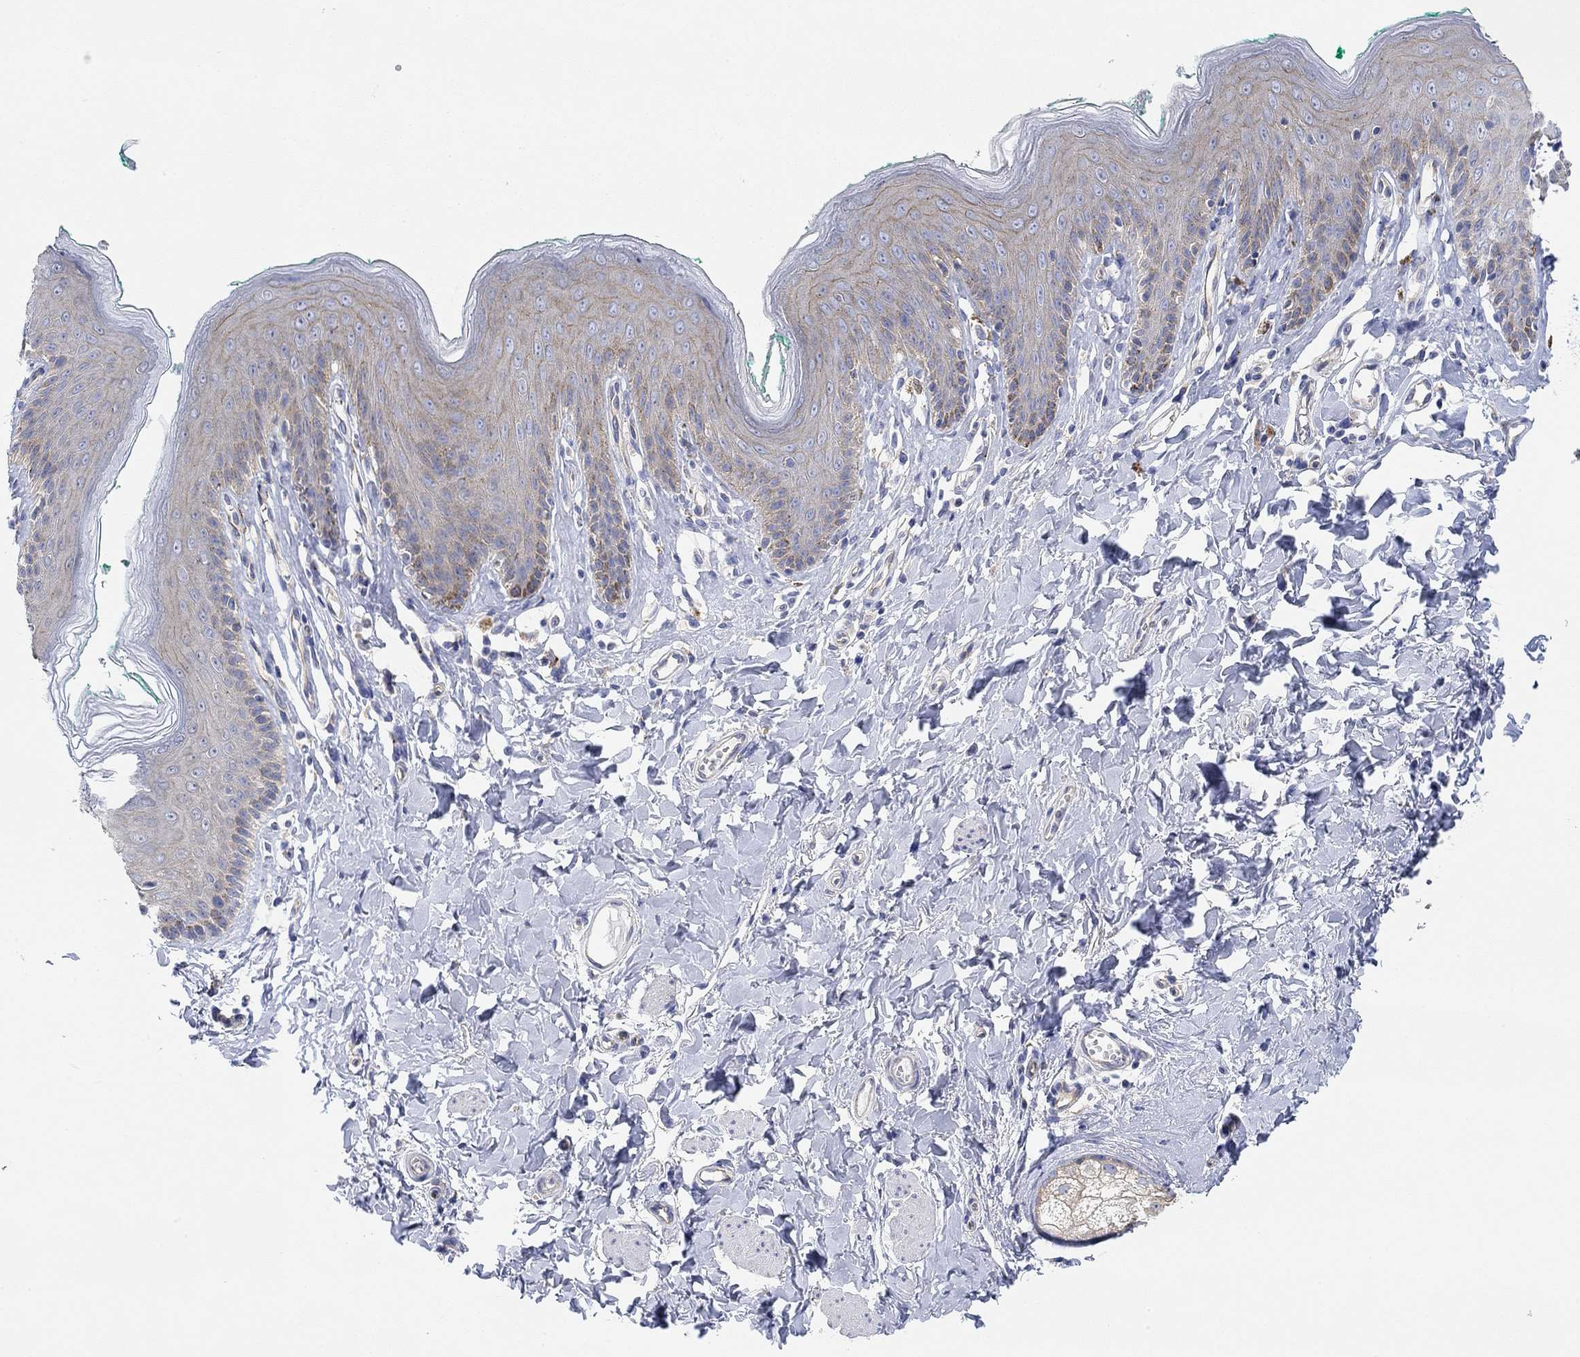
{"staining": {"intensity": "moderate", "quantity": "<25%", "location": "cytoplasmic/membranous"}, "tissue": "skin", "cell_type": "Epidermal cells", "image_type": "normal", "snomed": [{"axis": "morphology", "description": "Normal tissue, NOS"}, {"axis": "topography", "description": "Vulva"}], "caption": "This image exhibits benign skin stained with immunohistochemistry (IHC) to label a protein in brown. The cytoplasmic/membranous of epidermal cells show moderate positivity for the protein. Nuclei are counter-stained blue.", "gene": "RGS1", "patient": {"sex": "female", "age": 66}}